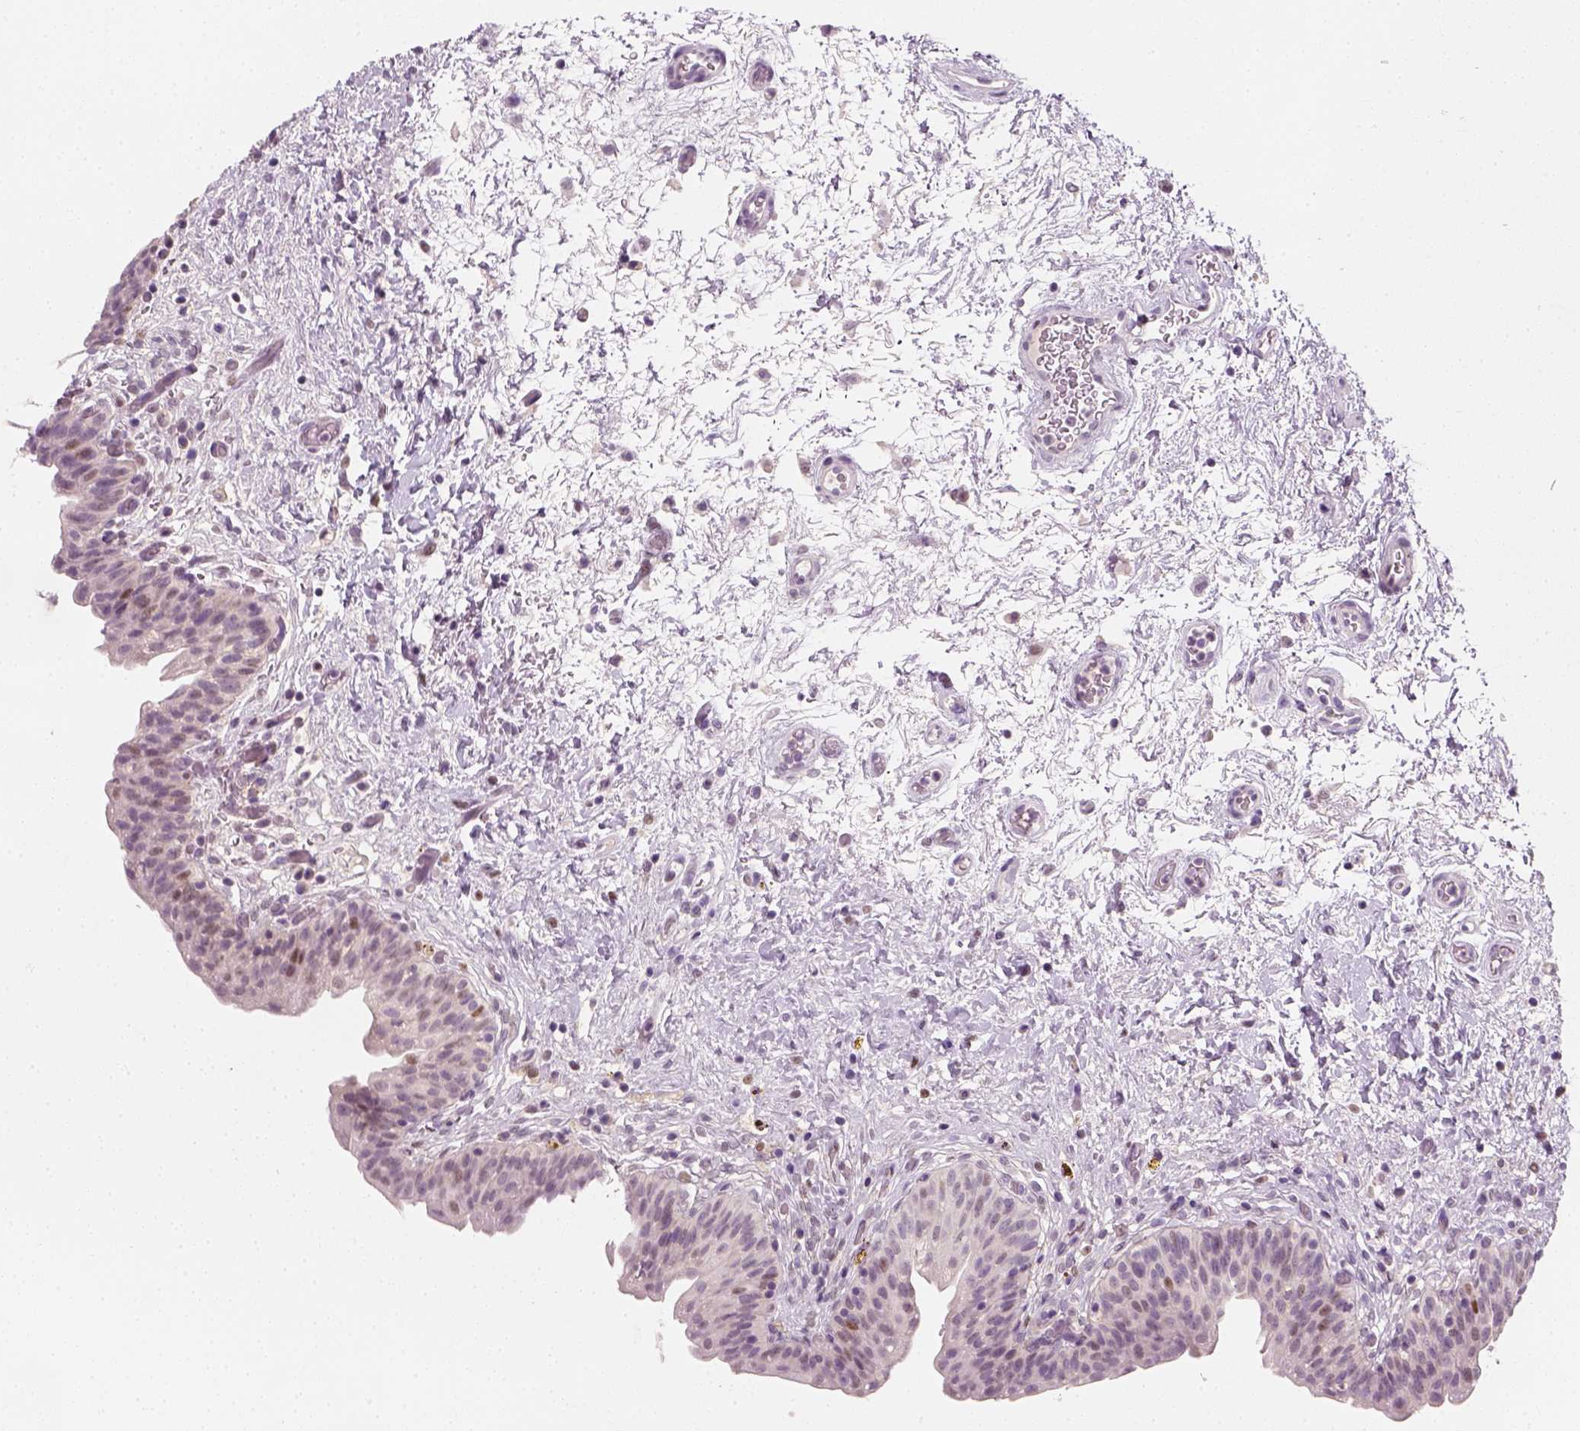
{"staining": {"intensity": "moderate", "quantity": "<25%", "location": "nuclear"}, "tissue": "urinary bladder", "cell_type": "Urothelial cells", "image_type": "normal", "snomed": [{"axis": "morphology", "description": "Normal tissue, NOS"}, {"axis": "topography", "description": "Urinary bladder"}], "caption": "Brown immunohistochemical staining in unremarkable urinary bladder displays moderate nuclear expression in about <25% of urothelial cells.", "gene": "TP53", "patient": {"sex": "male", "age": 69}}